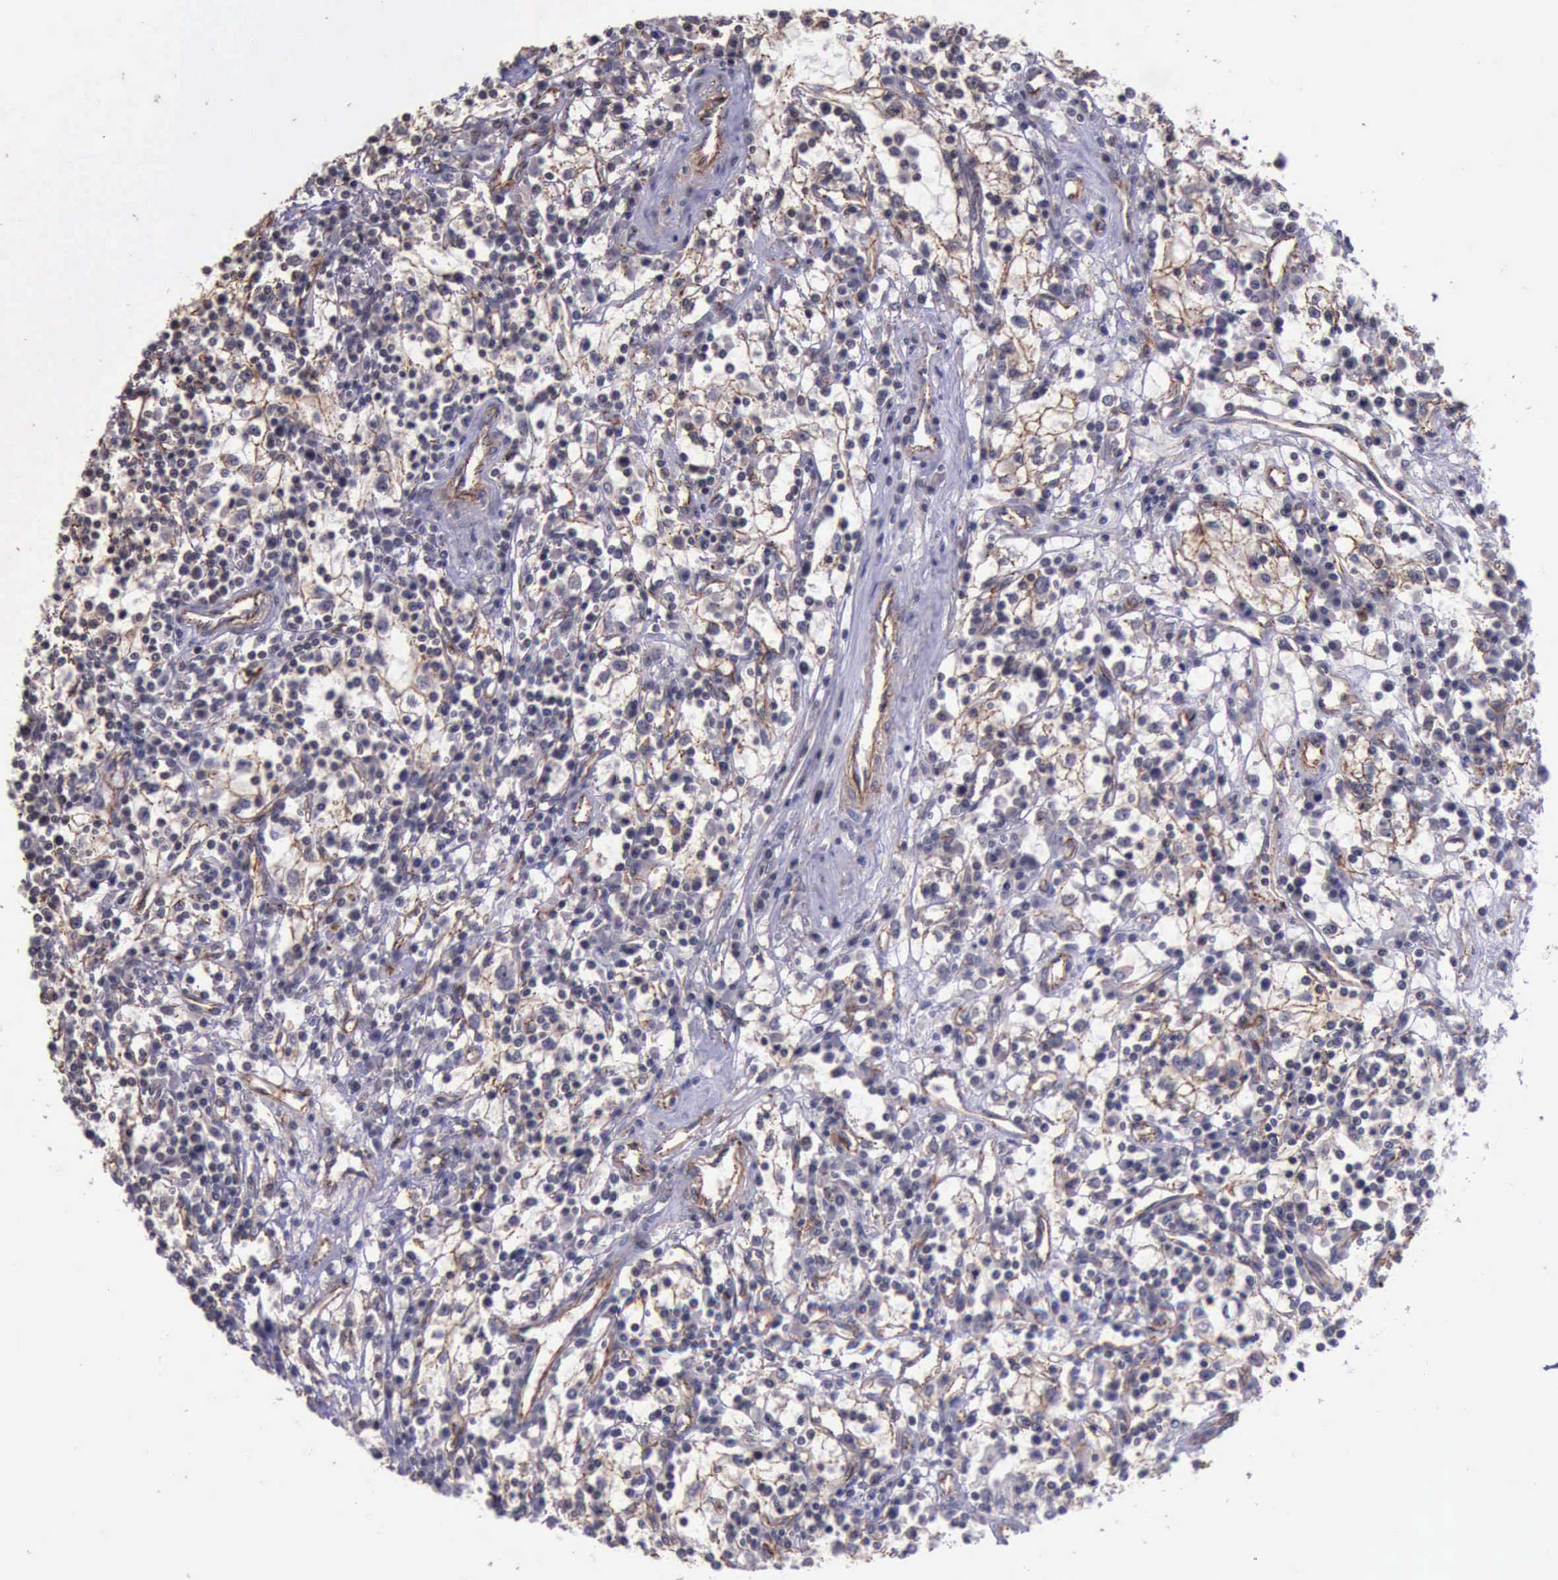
{"staining": {"intensity": "weak", "quantity": "25%-75%", "location": "cytoplasmic/membranous"}, "tissue": "renal cancer", "cell_type": "Tumor cells", "image_type": "cancer", "snomed": [{"axis": "morphology", "description": "Adenocarcinoma, NOS"}, {"axis": "topography", "description": "Kidney"}], "caption": "Immunohistochemical staining of human renal adenocarcinoma exhibits low levels of weak cytoplasmic/membranous expression in approximately 25%-75% of tumor cells.", "gene": "CTNNB1", "patient": {"sex": "male", "age": 82}}